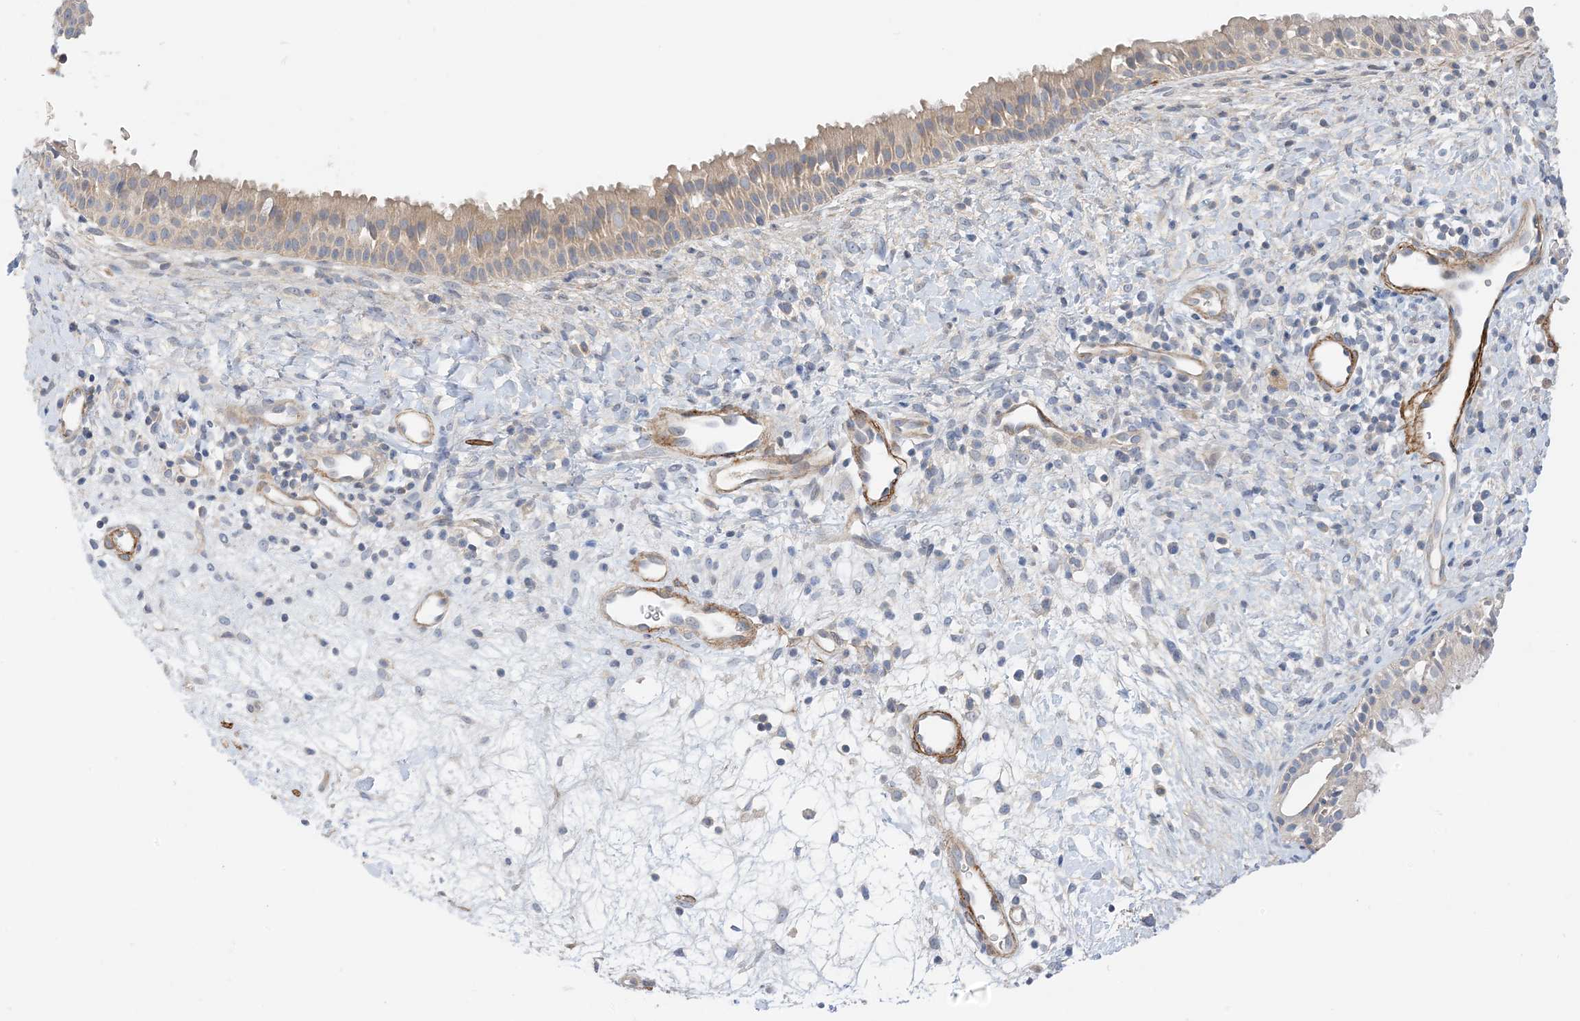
{"staining": {"intensity": "weak", "quantity": "25%-75%", "location": "cytoplasmic/membranous"}, "tissue": "nasopharynx", "cell_type": "Respiratory epithelial cells", "image_type": "normal", "snomed": [{"axis": "morphology", "description": "Normal tissue, NOS"}, {"axis": "topography", "description": "Nasopharynx"}], "caption": "About 25%-75% of respiratory epithelial cells in unremarkable human nasopharynx reveal weak cytoplasmic/membranous protein positivity as visualized by brown immunohistochemical staining.", "gene": "KIFBP", "patient": {"sex": "male", "age": 22}}